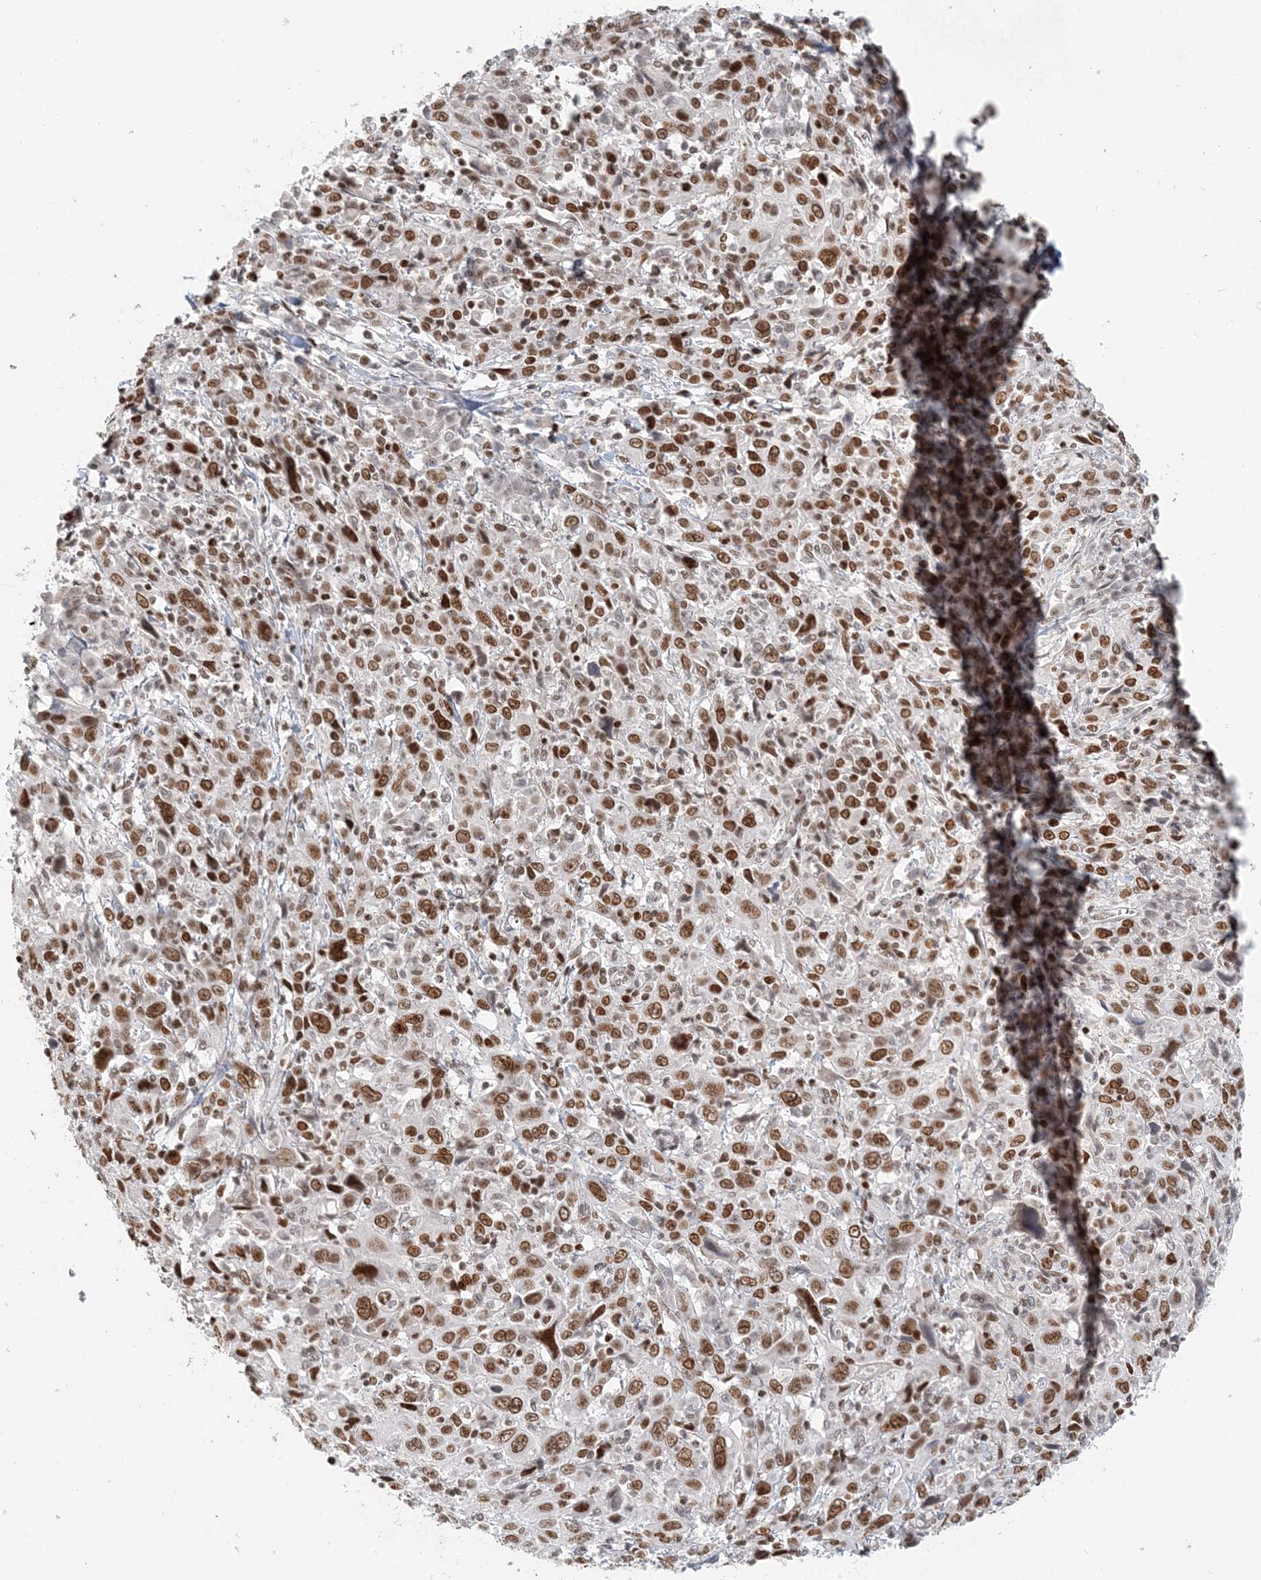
{"staining": {"intensity": "moderate", "quantity": ">75%", "location": "nuclear"}, "tissue": "cervical cancer", "cell_type": "Tumor cells", "image_type": "cancer", "snomed": [{"axis": "morphology", "description": "Squamous cell carcinoma, NOS"}, {"axis": "topography", "description": "Cervix"}], "caption": "Protein expression analysis of cervical squamous cell carcinoma displays moderate nuclear positivity in about >75% of tumor cells.", "gene": "BAZ1B", "patient": {"sex": "female", "age": 46}}